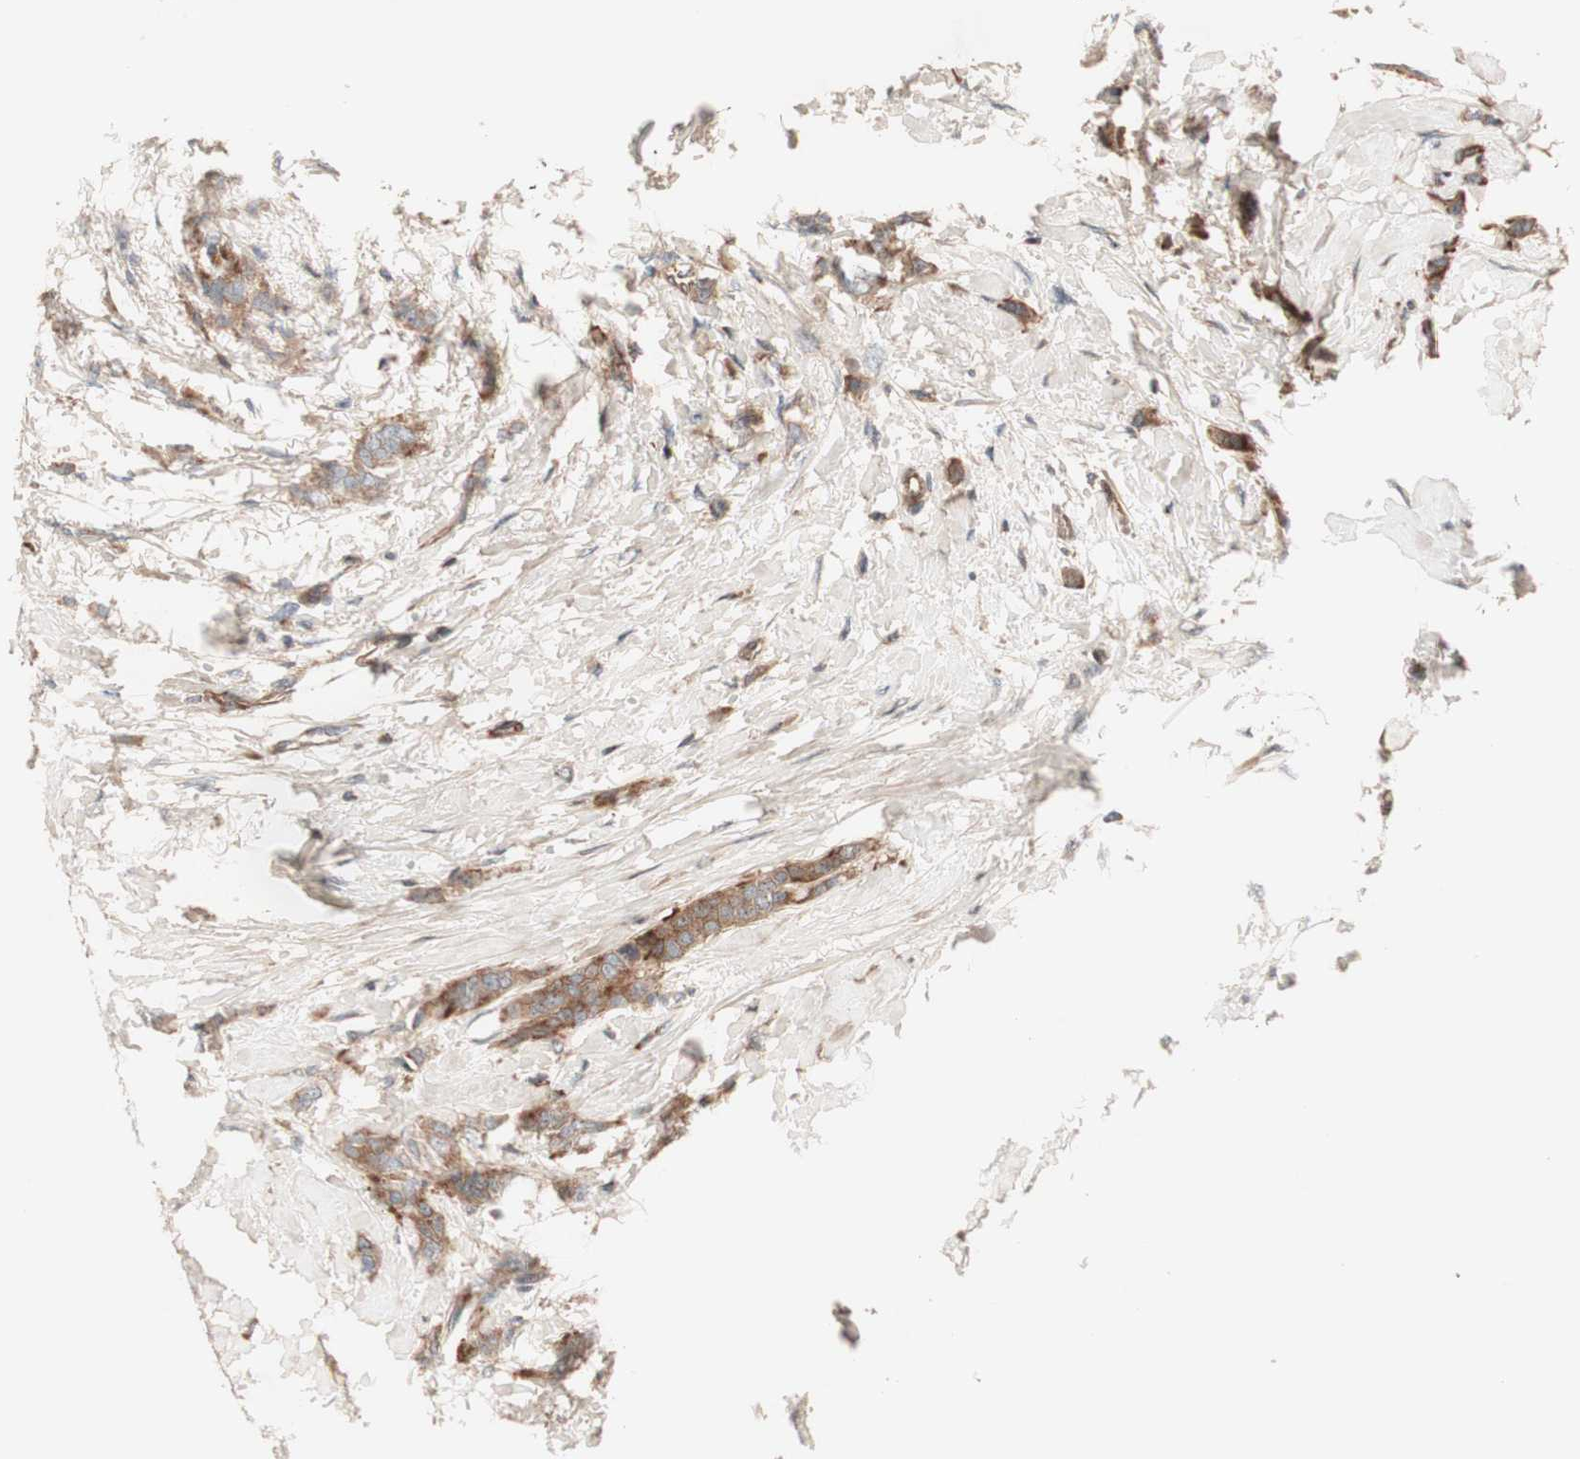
{"staining": {"intensity": "weak", "quantity": ">75%", "location": "cytoplasmic/membranous"}, "tissue": "breast cancer", "cell_type": "Tumor cells", "image_type": "cancer", "snomed": [{"axis": "morphology", "description": "Lobular carcinoma, in situ"}, {"axis": "morphology", "description": "Lobular carcinoma"}, {"axis": "topography", "description": "Breast"}], "caption": "Immunohistochemical staining of human lobular carcinoma in situ (breast) displays weak cytoplasmic/membranous protein positivity in about >75% of tumor cells.", "gene": "CCN4", "patient": {"sex": "female", "age": 41}}